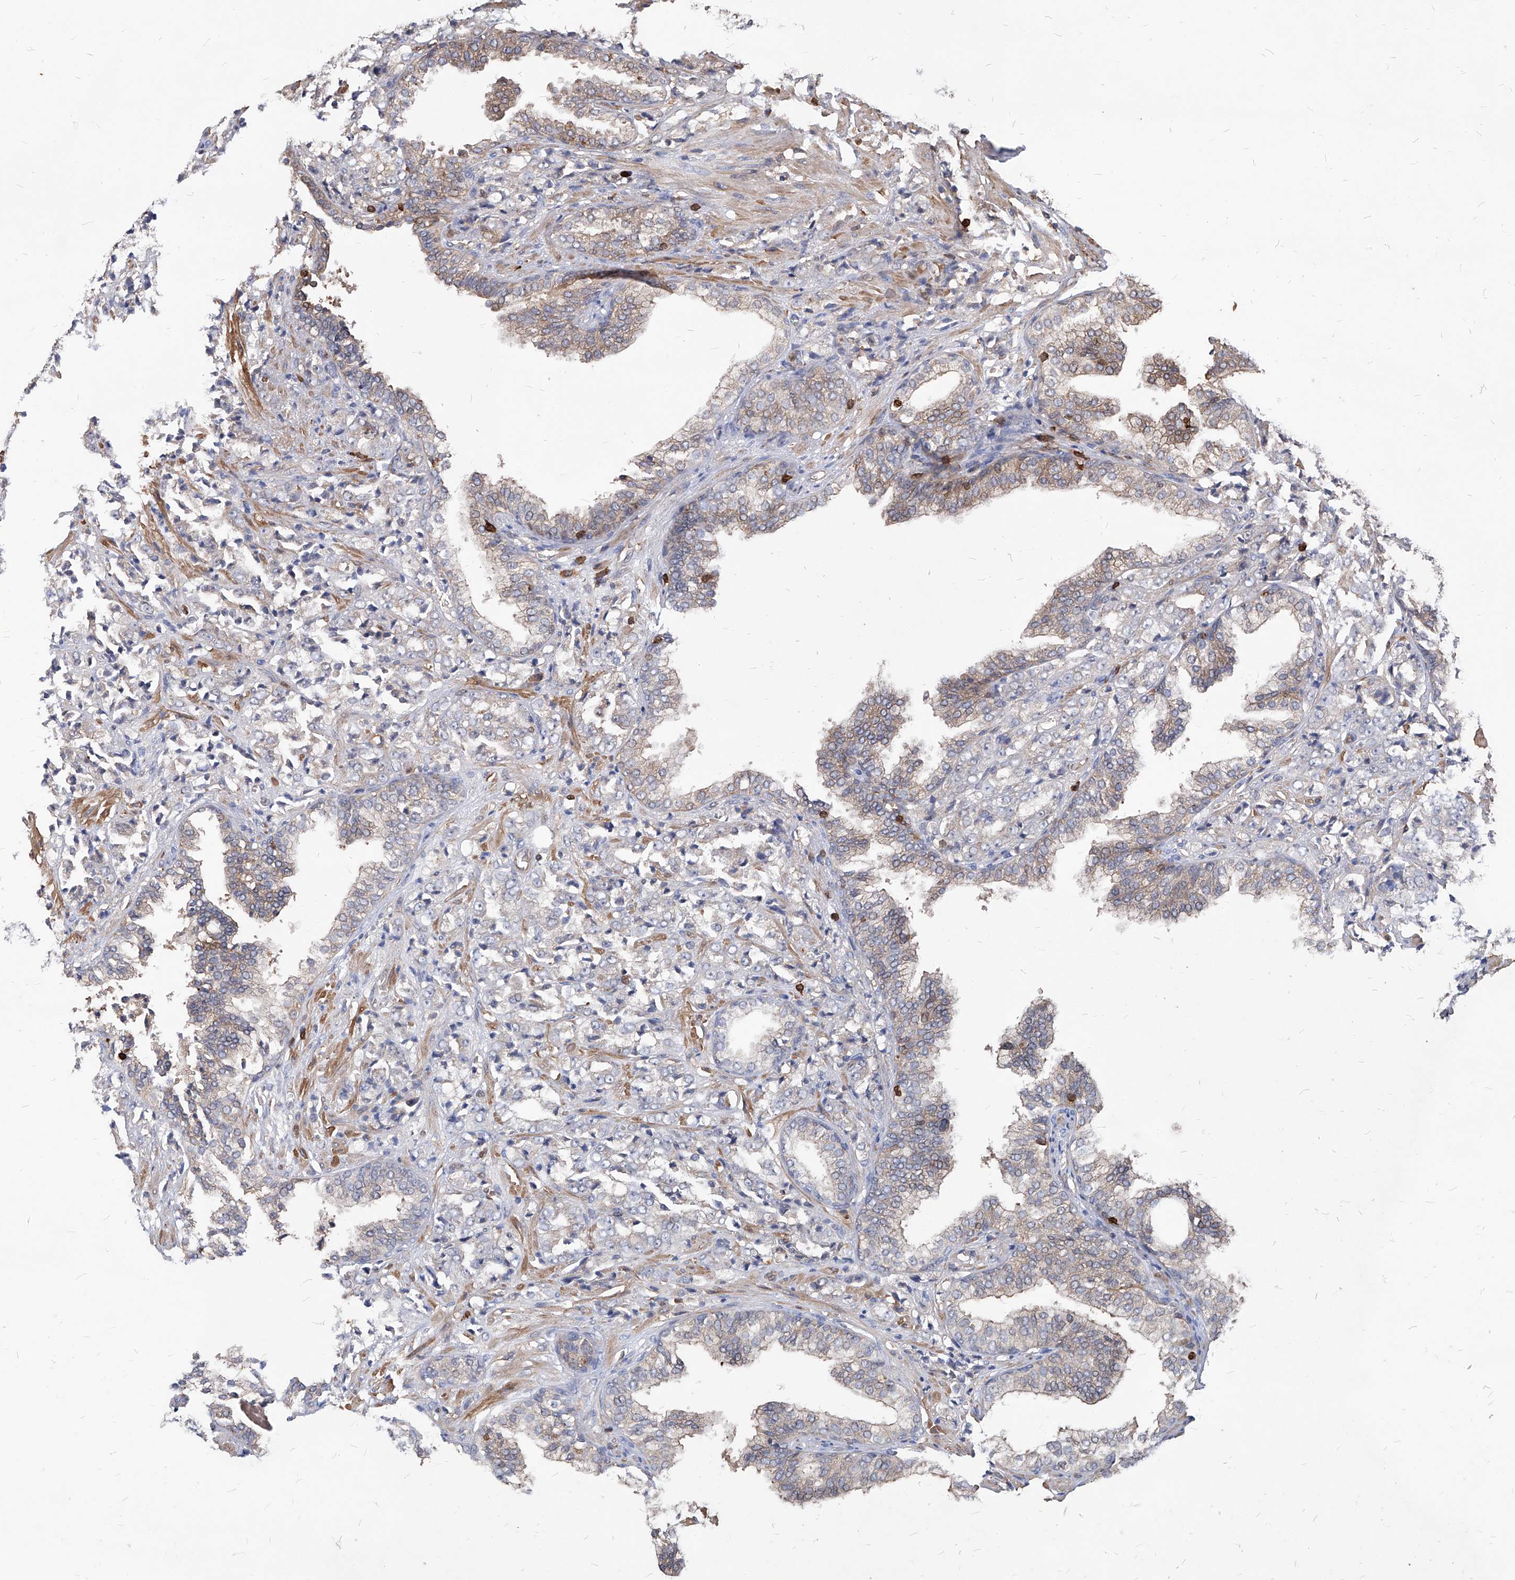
{"staining": {"intensity": "moderate", "quantity": "25%-75%", "location": "cytoplasmic/membranous"}, "tissue": "prostate cancer", "cell_type": "Tumor cells", "image_type": "cancer", "snomed": [{"axis": "morphology", "description": "Adenocarcinoma, High grade"}, {"axis": "topography", "description": "Prostate"}], "caption": "Brown immunohistochemical staining in prostate high-grade adenocarcinoma demonstrates moderate cytoplasmic/membranous positivity in approximately 25%-75% of tumor cells.", "gene": "ABRACL", "patient": {"sex": "male", "age": 71}}